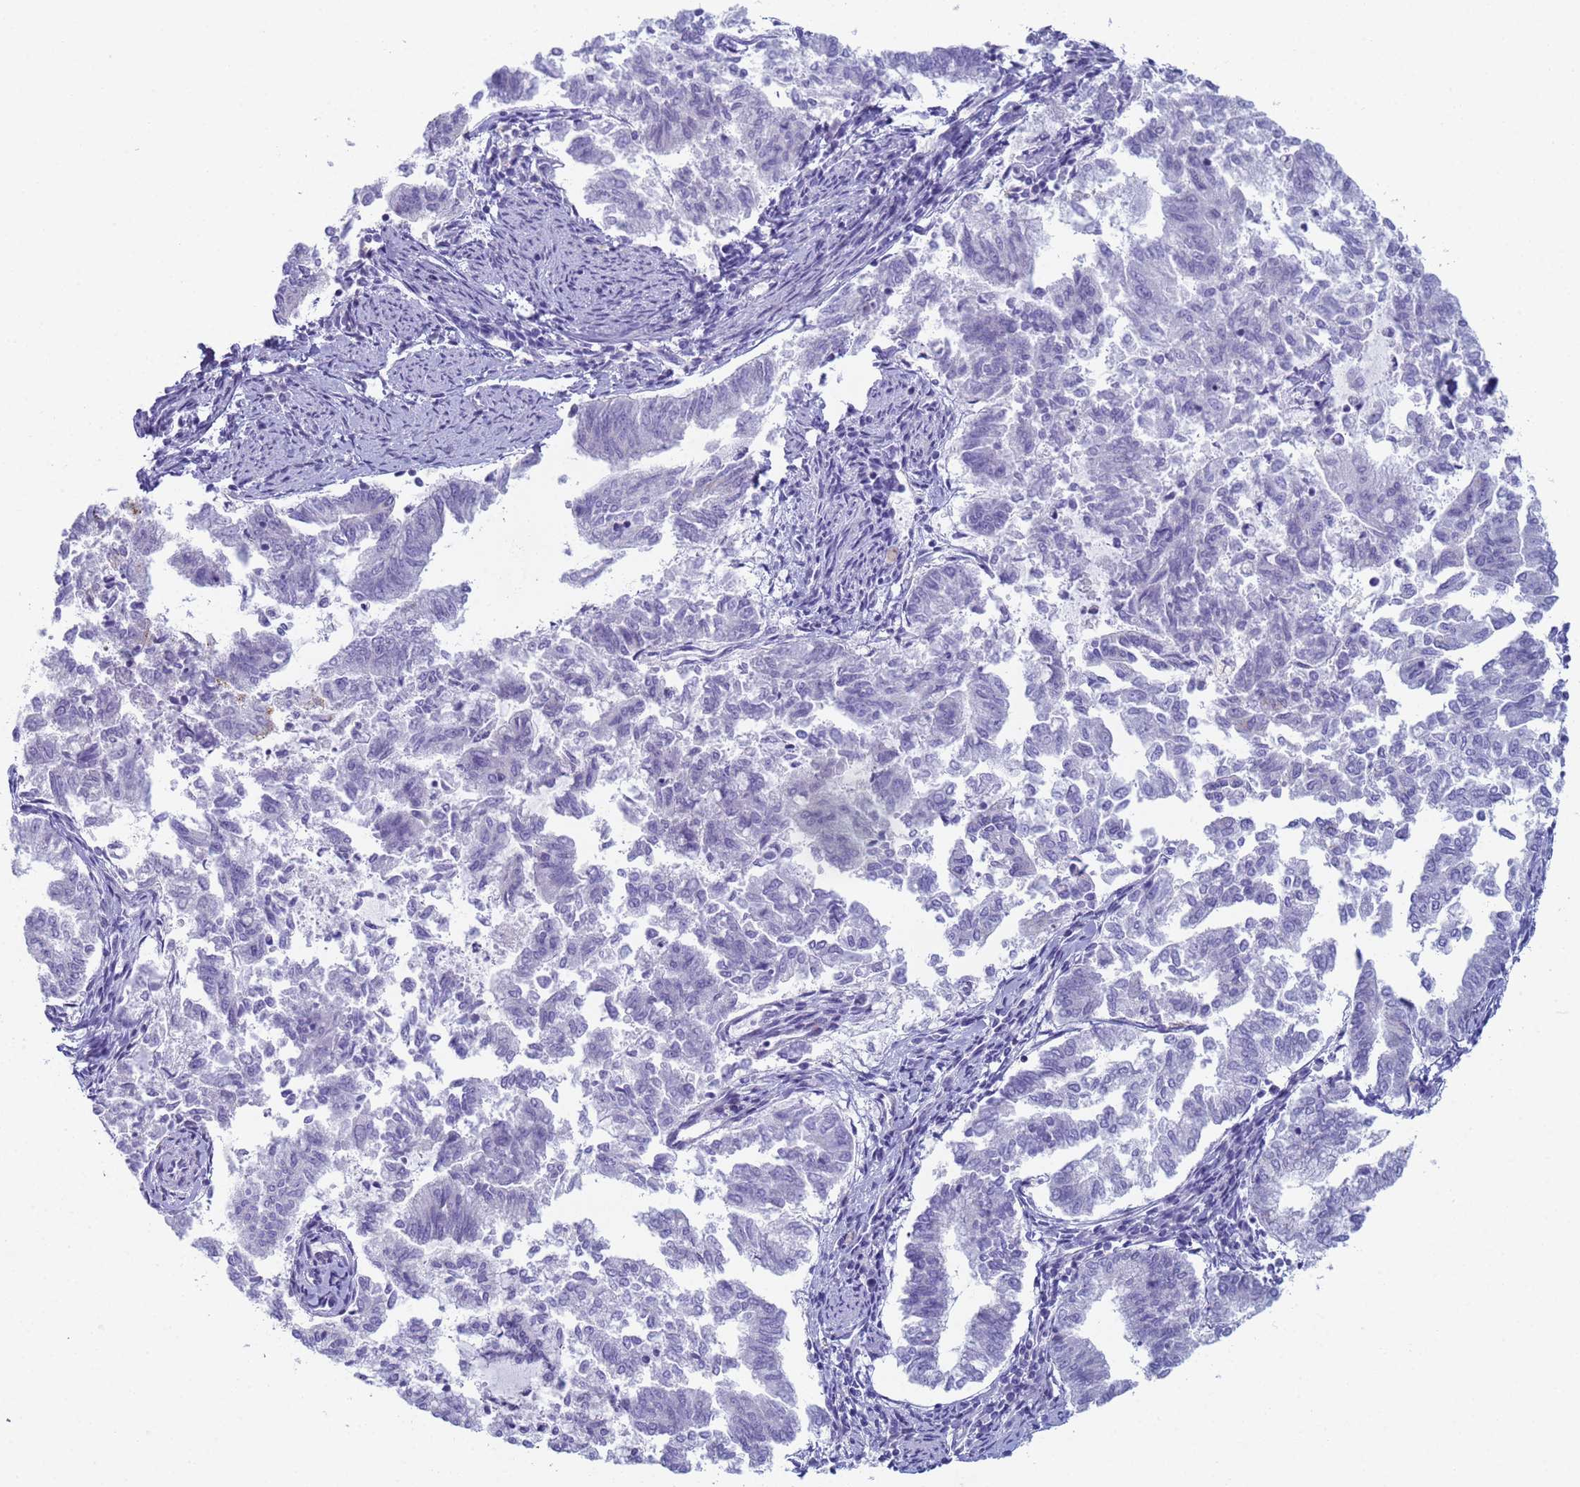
{"staining": {"intensity": "negative", "quantity": "none", "location": "none"}, "tissue": "endometrial cancer", "cell_type": "Tumor cells", "image_type": "cancer", "snomed": [{"axis": "morphology", "description": "Adenocarcinoma, NOS"}, {"axis": "topography", "description": "Endometrium"}], "caption": "High power microscopy micrograph of an IHC micrograph of endometrial cancer (adenocarcinoma), revealing no significant positivity in tumor cells.", "gene": "CR1", "patient": {"sex": "female", "age": 79}}